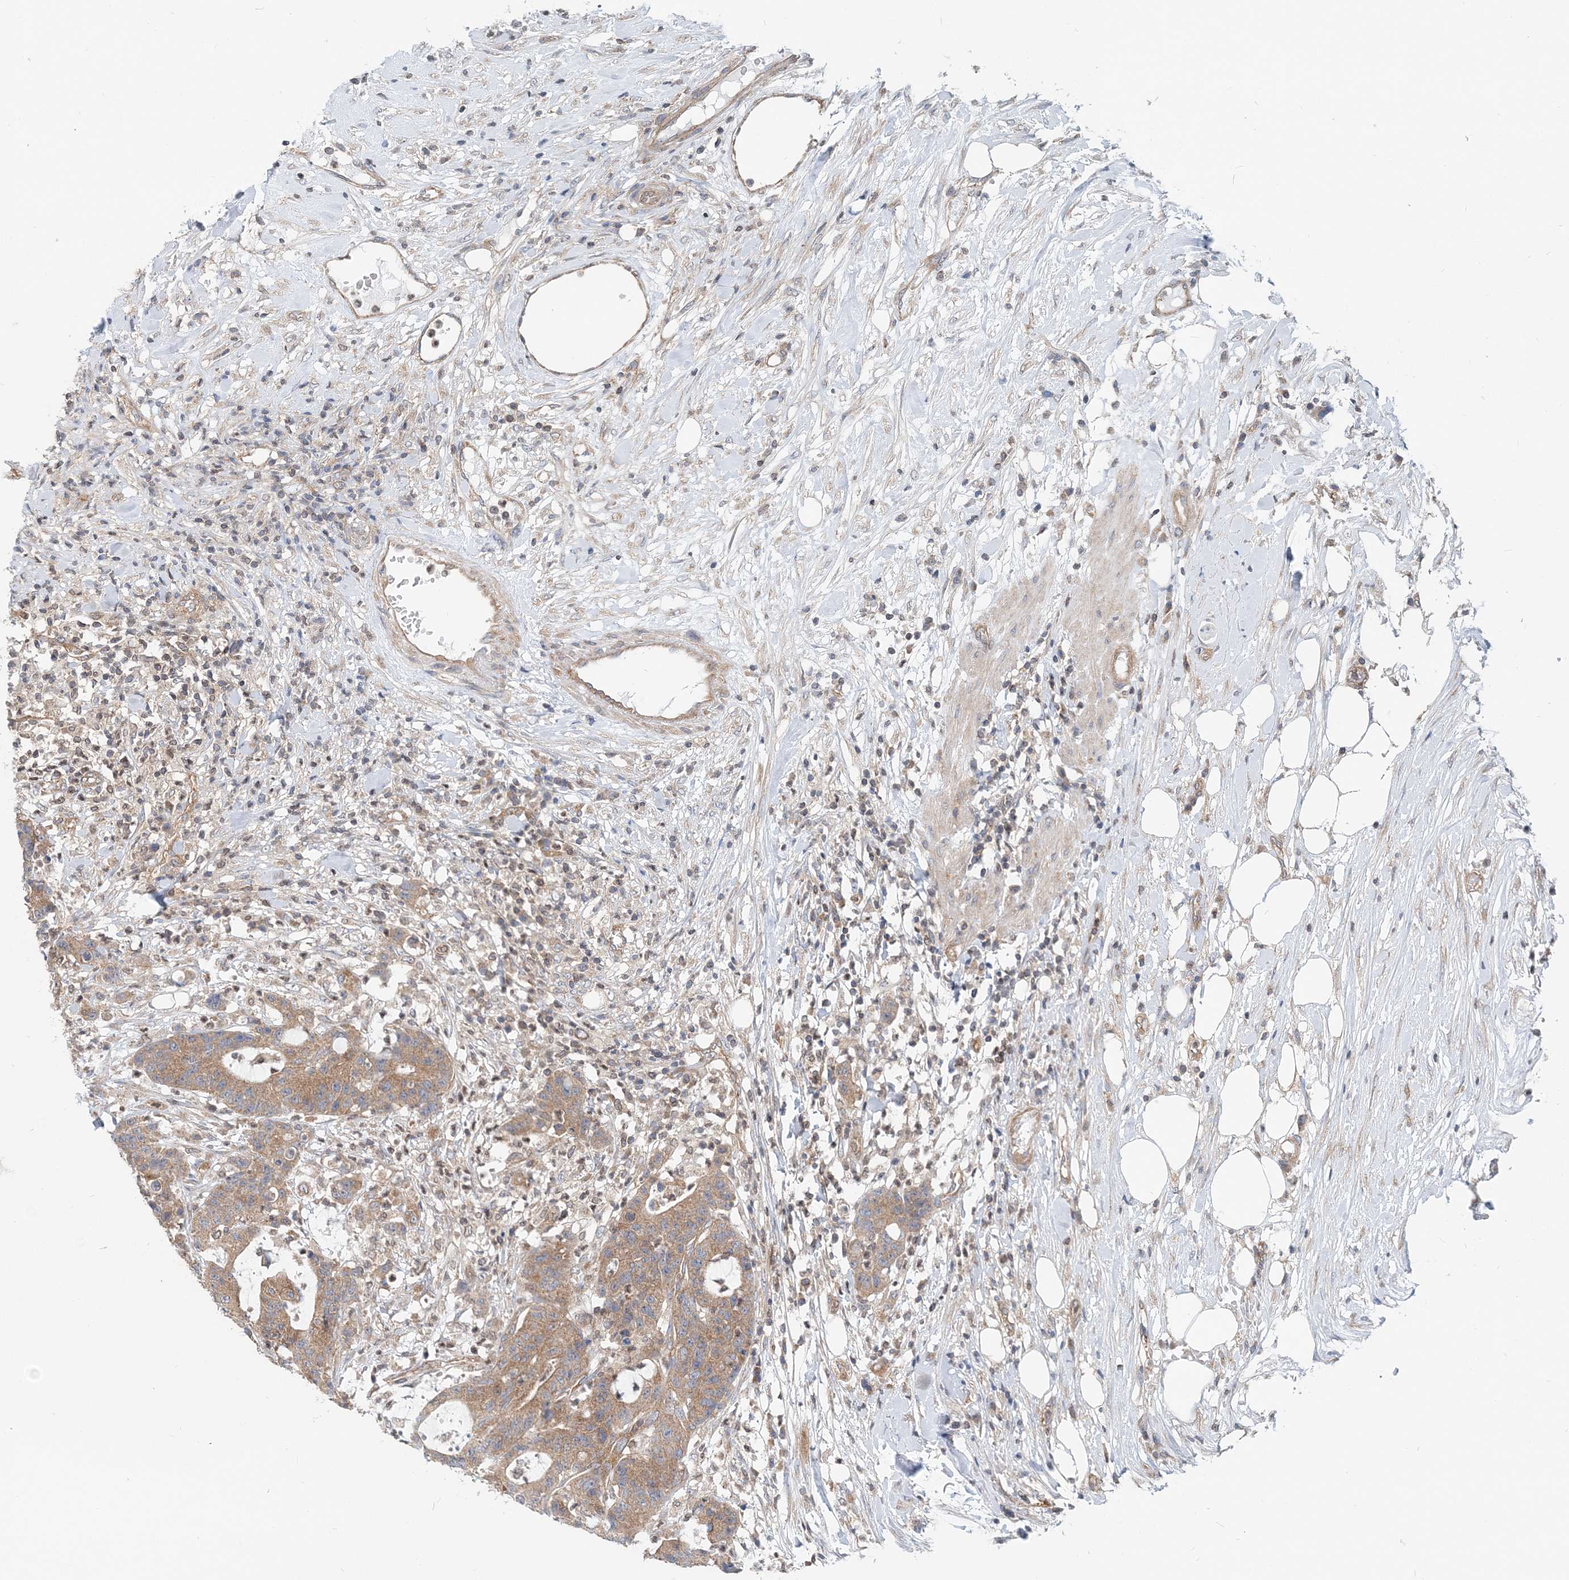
{"staining": {"intensity": "moderate", "quantity": ">75%", "location": "cytoplasmic/membranous"}, "tissue": "colorectal cancer", "cell_type": "Tumor cells", "image_type": "cancer", "snomed": [{"axis": "morphology", "description": "Adenocarcinoma, NOS"}, {"axis": "topography", "description": "Colon"}], "caption": "Colorectal cancer (adenocarcinoma) stained with a brown dye shows moderate cytoplasmic/membranous positive expression in approximately >75% of tumor cells.", "gene": "MOB4", "patient": {"sex": "female", "age": 84}}